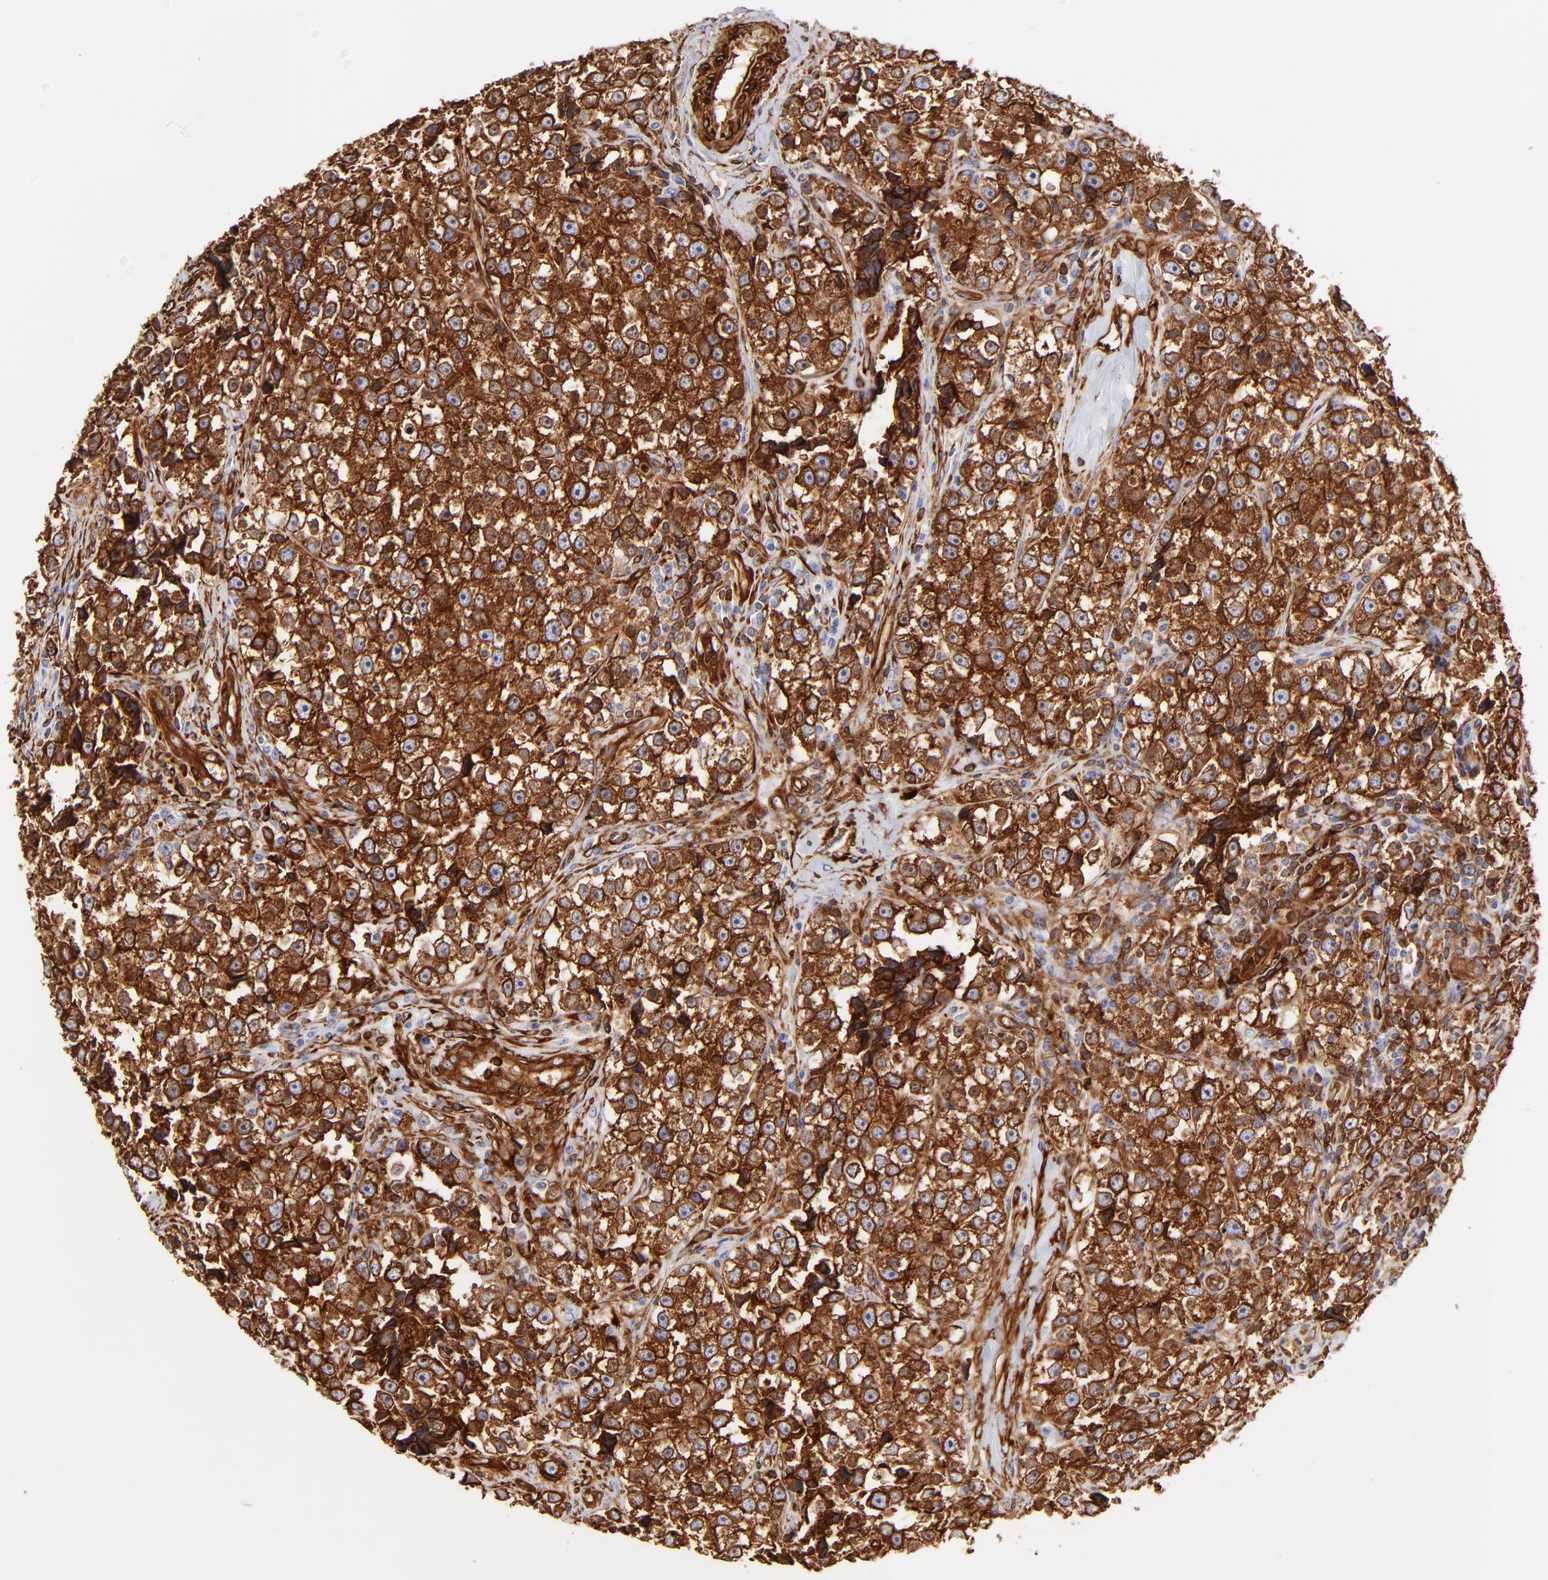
{"staining": {"intensity": "strong", "quantity": ">75%", "location": "cytoplasmic/membranous"}, "tissue": "testis cancer", "cell_type": "Tumor cells", "image_type": "cancer", "snomed": [{"axis": "morphology", "description": "Seminoma, NOS"}, {"axis": "topography", "description": "Testis"}], "caption": "Human testis cancer (seminoma) stained with a protein marker demonstrates strong staining in tumor cells.", "gene": "FLNA", "patient": {"sex": "male", "age": 32}}